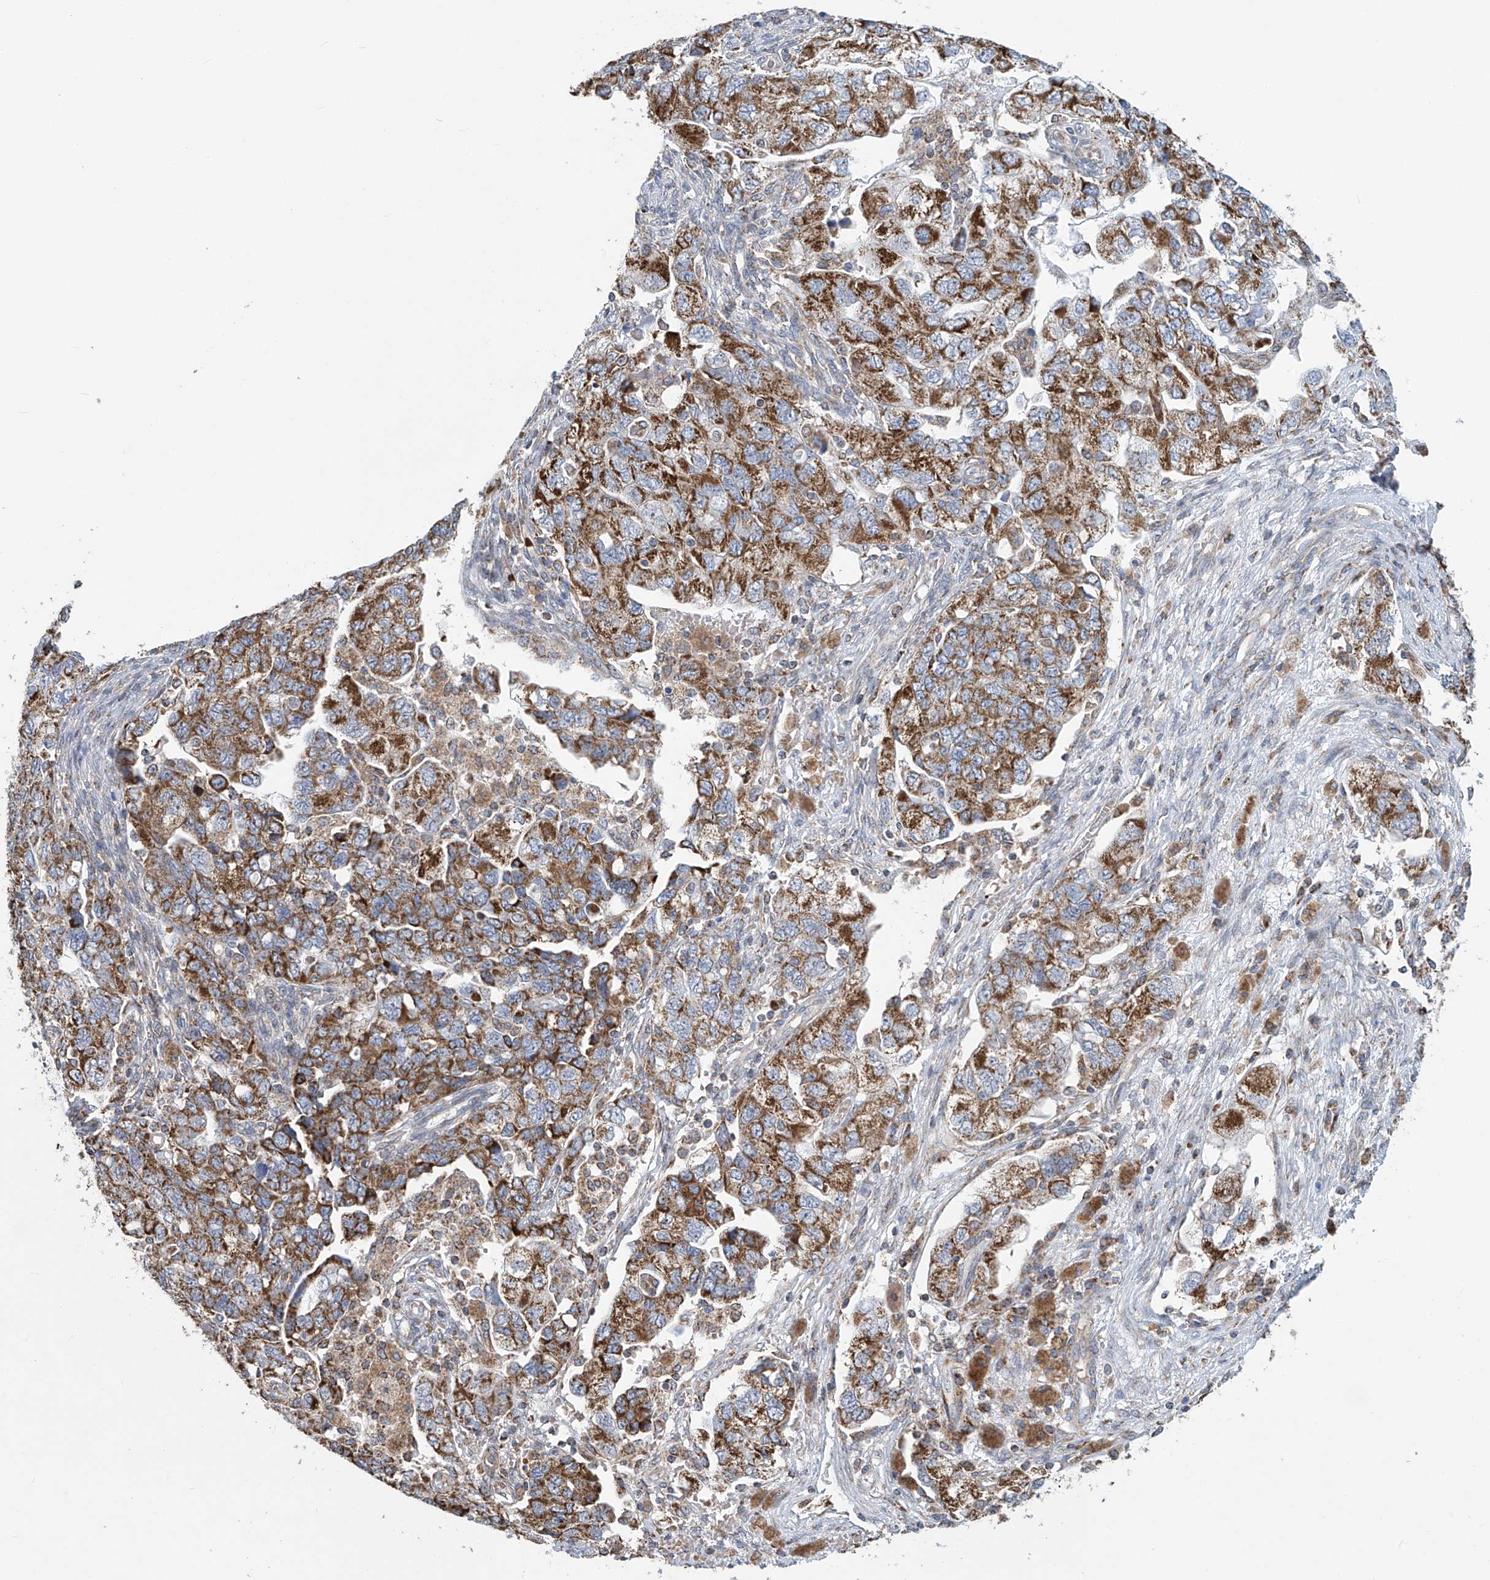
{"staining": {"intensity": "moderate", "quantity": ">75%", "location": "cytoplasmic/membranous"}, "tissue": "ovarian cancer", "cell_type": "Tumor cells", "image_type": "cancer", "snomed": [{"axis": "morphology", "description": "Carcinoma, NOS"}, {"axis": "morphology", "description": "Cystadenocarcinoma, serous, NOS"}, {"axis": "topography", "description": "Ovary"}], "caption": "IHC photomicrograph of neoplastic tissue: human serous cystadenocarcinoma (ovarian) stained using IHC reveals medium levels of moderate protein expression localized specifically in the cytoplasmic/membranous of tumor cells, appearing as a cytoplasmic/membranous brown color.", "gene": "COMMD1", "patient": {"sex": "female", "age": 69}}